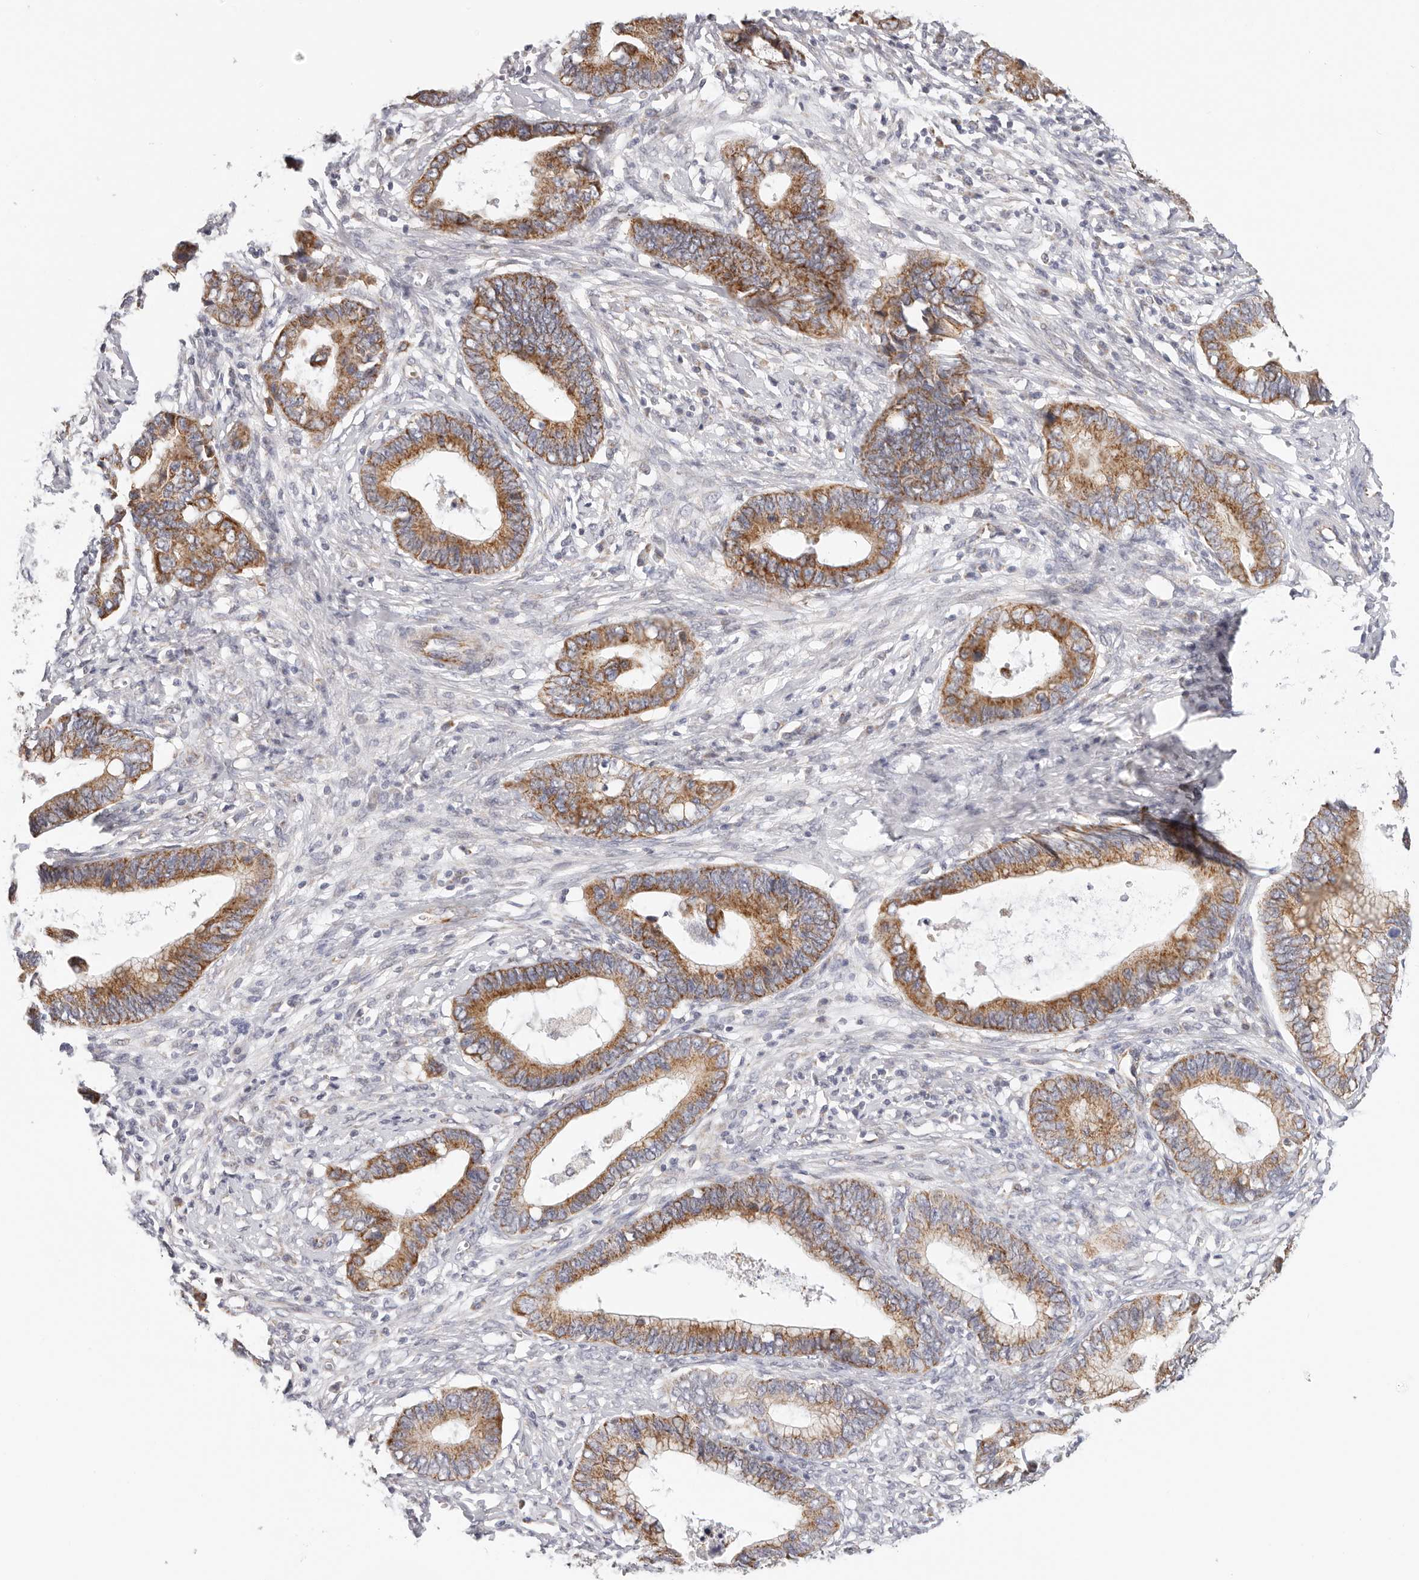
{"staining": {"intensity": "strong", "quantity": "25%-75%", "location": "cytoplasmic/membranous"}, "tissue": "cervical cancer", "cell_type": "Tumor cells", "image_type": "cancer", "snomed": [{"axis": "morphology", "description": "Adenocarcinoma, NOS"}, {"axis": "topography", "description": "Cervix"}], "caption": "Cervical cancer was stained to show a protein in brown. There is high levels of strong cytoplasmic/membranous expression in approximately 25%-75% of tumor cells.", "gene": "AFDN", "patient": {"sex": "female", "age": 44}}